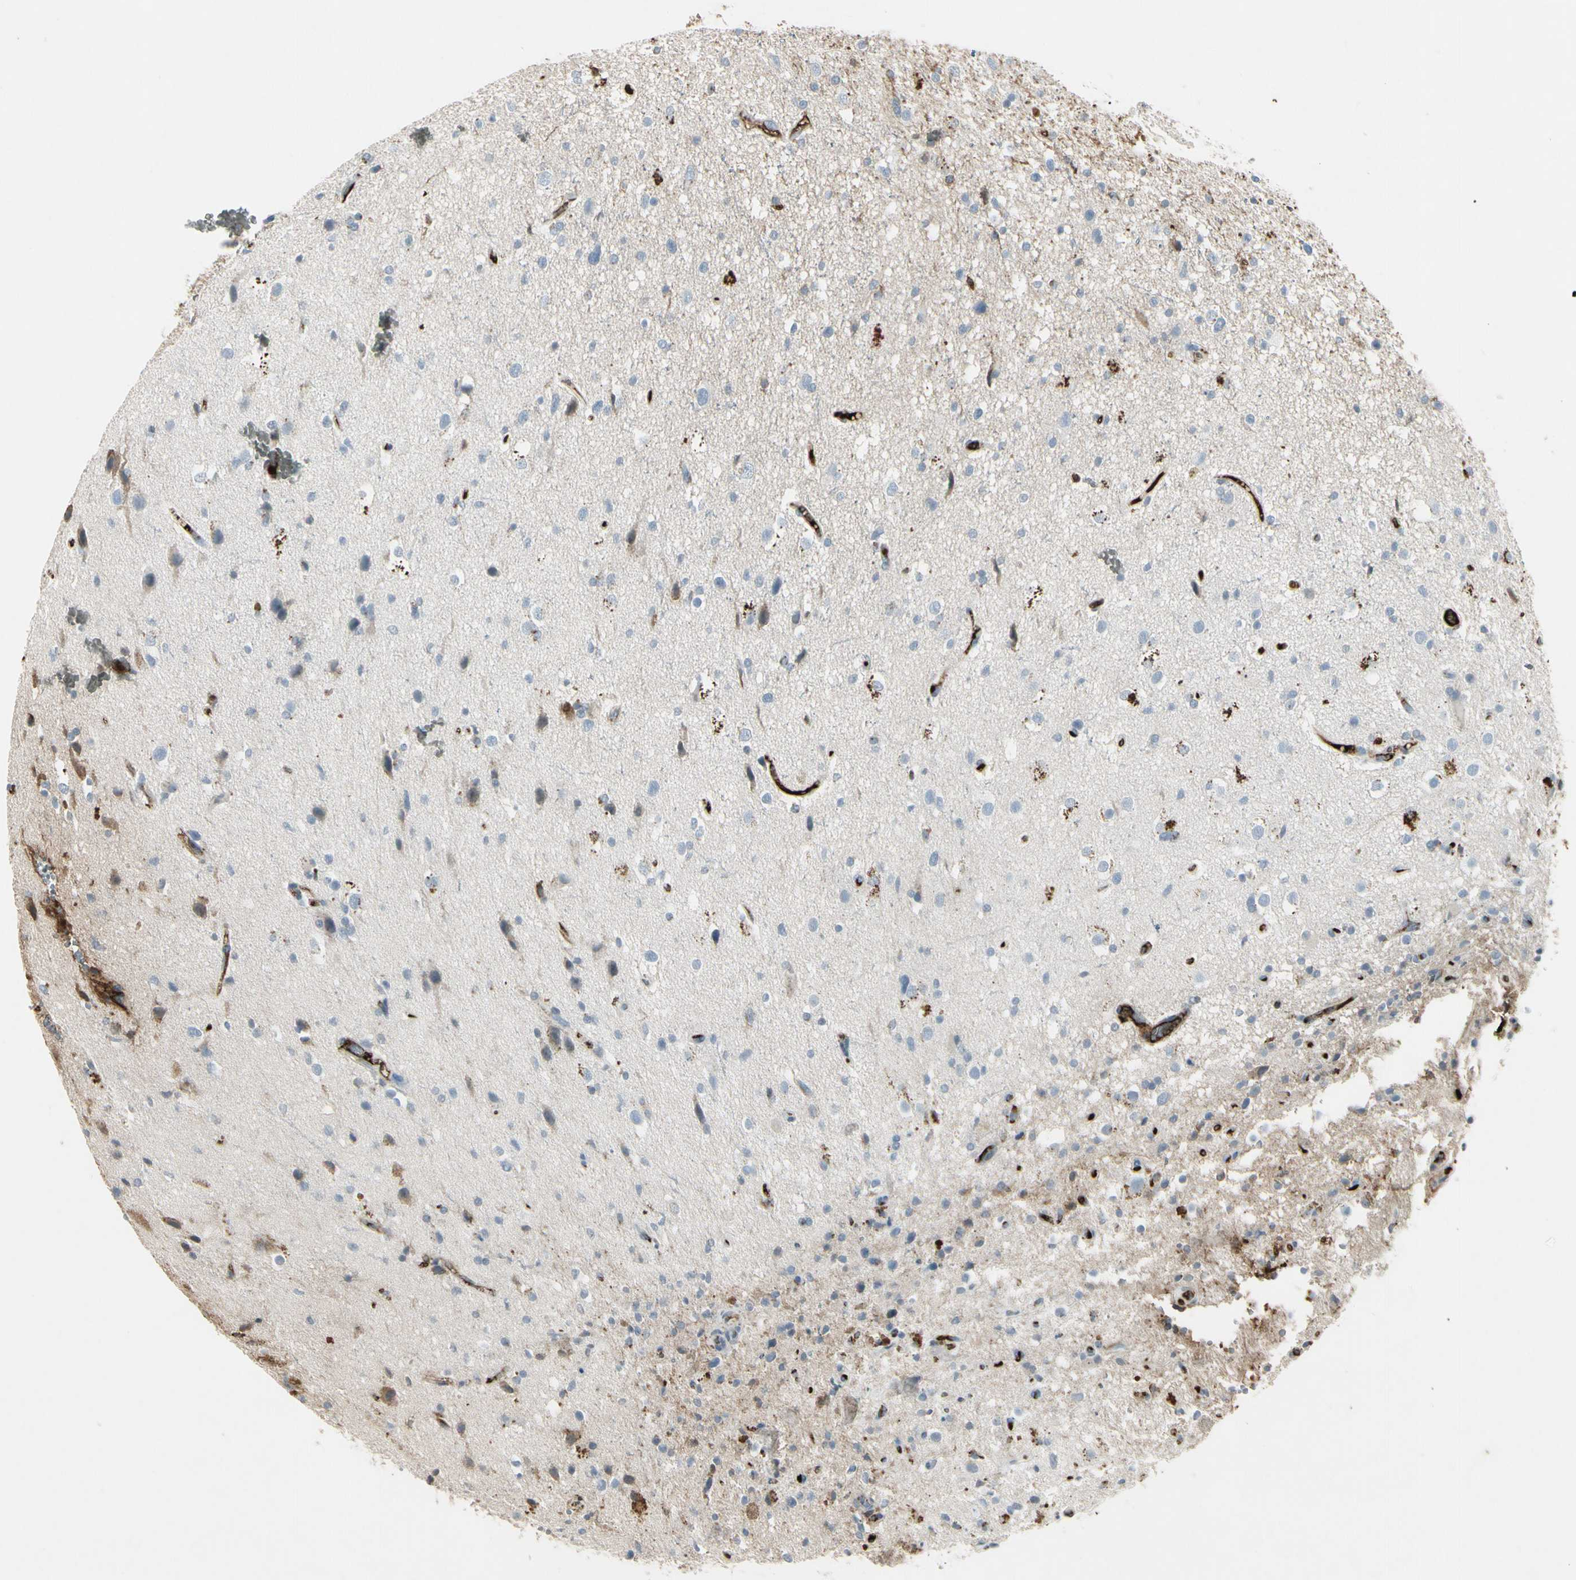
{"staining": {"intensity": "strong", "quantity": "<25%", "location": "cytoplasmic/membranous"}, "tissue": "glioma", "cell_type": "Tumor cells", "image_type": "cancer", "snomed": [{"axis": "morphology", "description": "Glioma, malignant, High grade"}, {"axis": "topography", "description": "Brain"}], "caption": "Malignant glioma (high-grade) stained with a protein marker reveals strong staining in tumor cells.", "gene": "IGHM", "patient": {"sex": "male", "age": 33}}